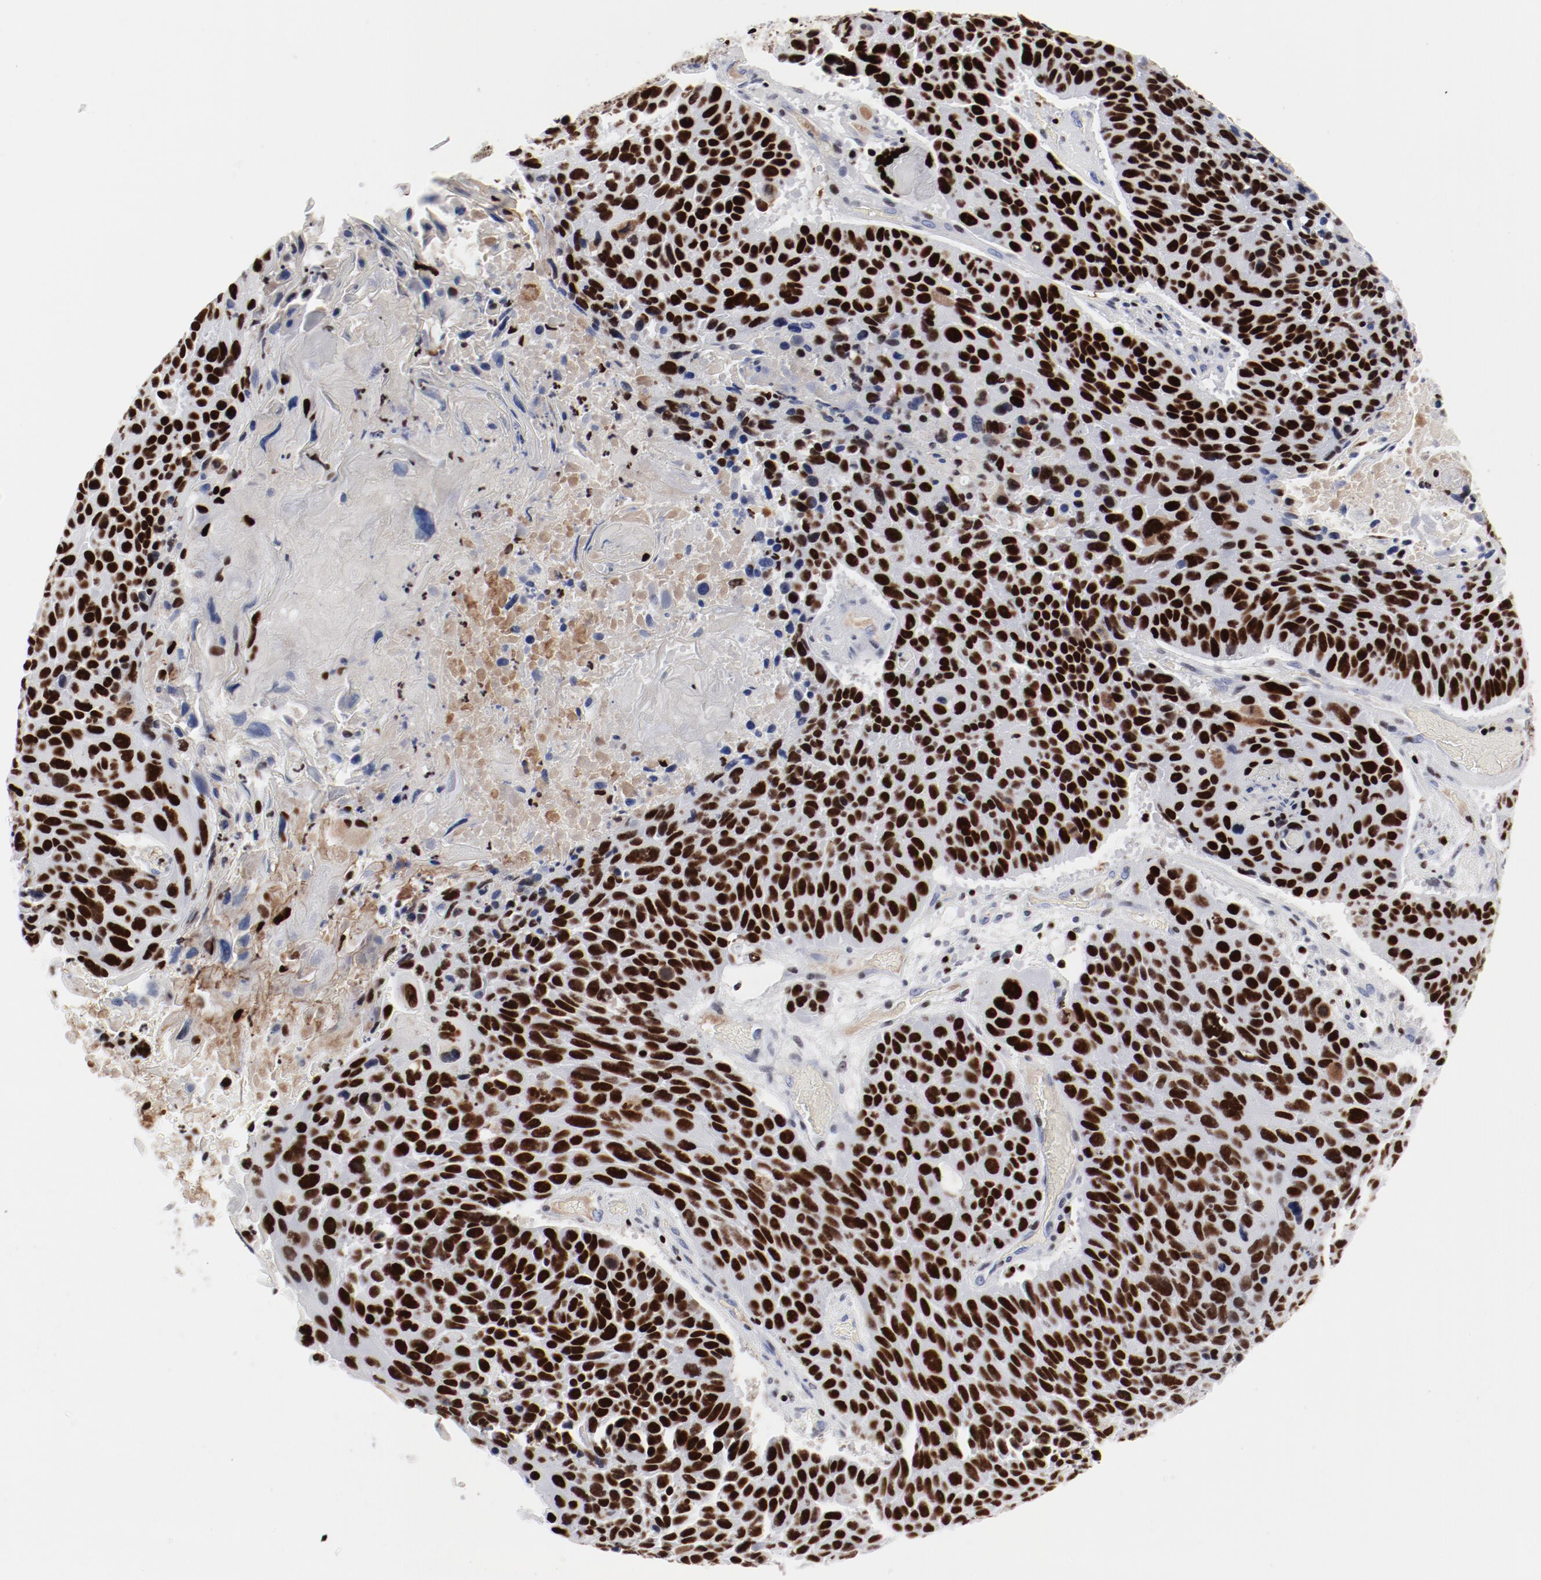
{"staining": {"intensity": "strong", "quantity": ">75%", "location": "nuclear"}, "tissue": "lung cancer", "cell_type": "Tumor cells", "image_type": "cancer", "snomed": [{"axis": "morphology", "description": "Squamous cell carcinoma, NOS"}, {"axis": "topography", "description": "Lung"}], "caption": "Approximately >75% of tumor cells in human lung cancer demonstrate strong nuclear protein positivity as visualized by brown immunohistochemical staining.", "gene": "SMARCC2", "patient": {"sex": "male", "age": 68}}